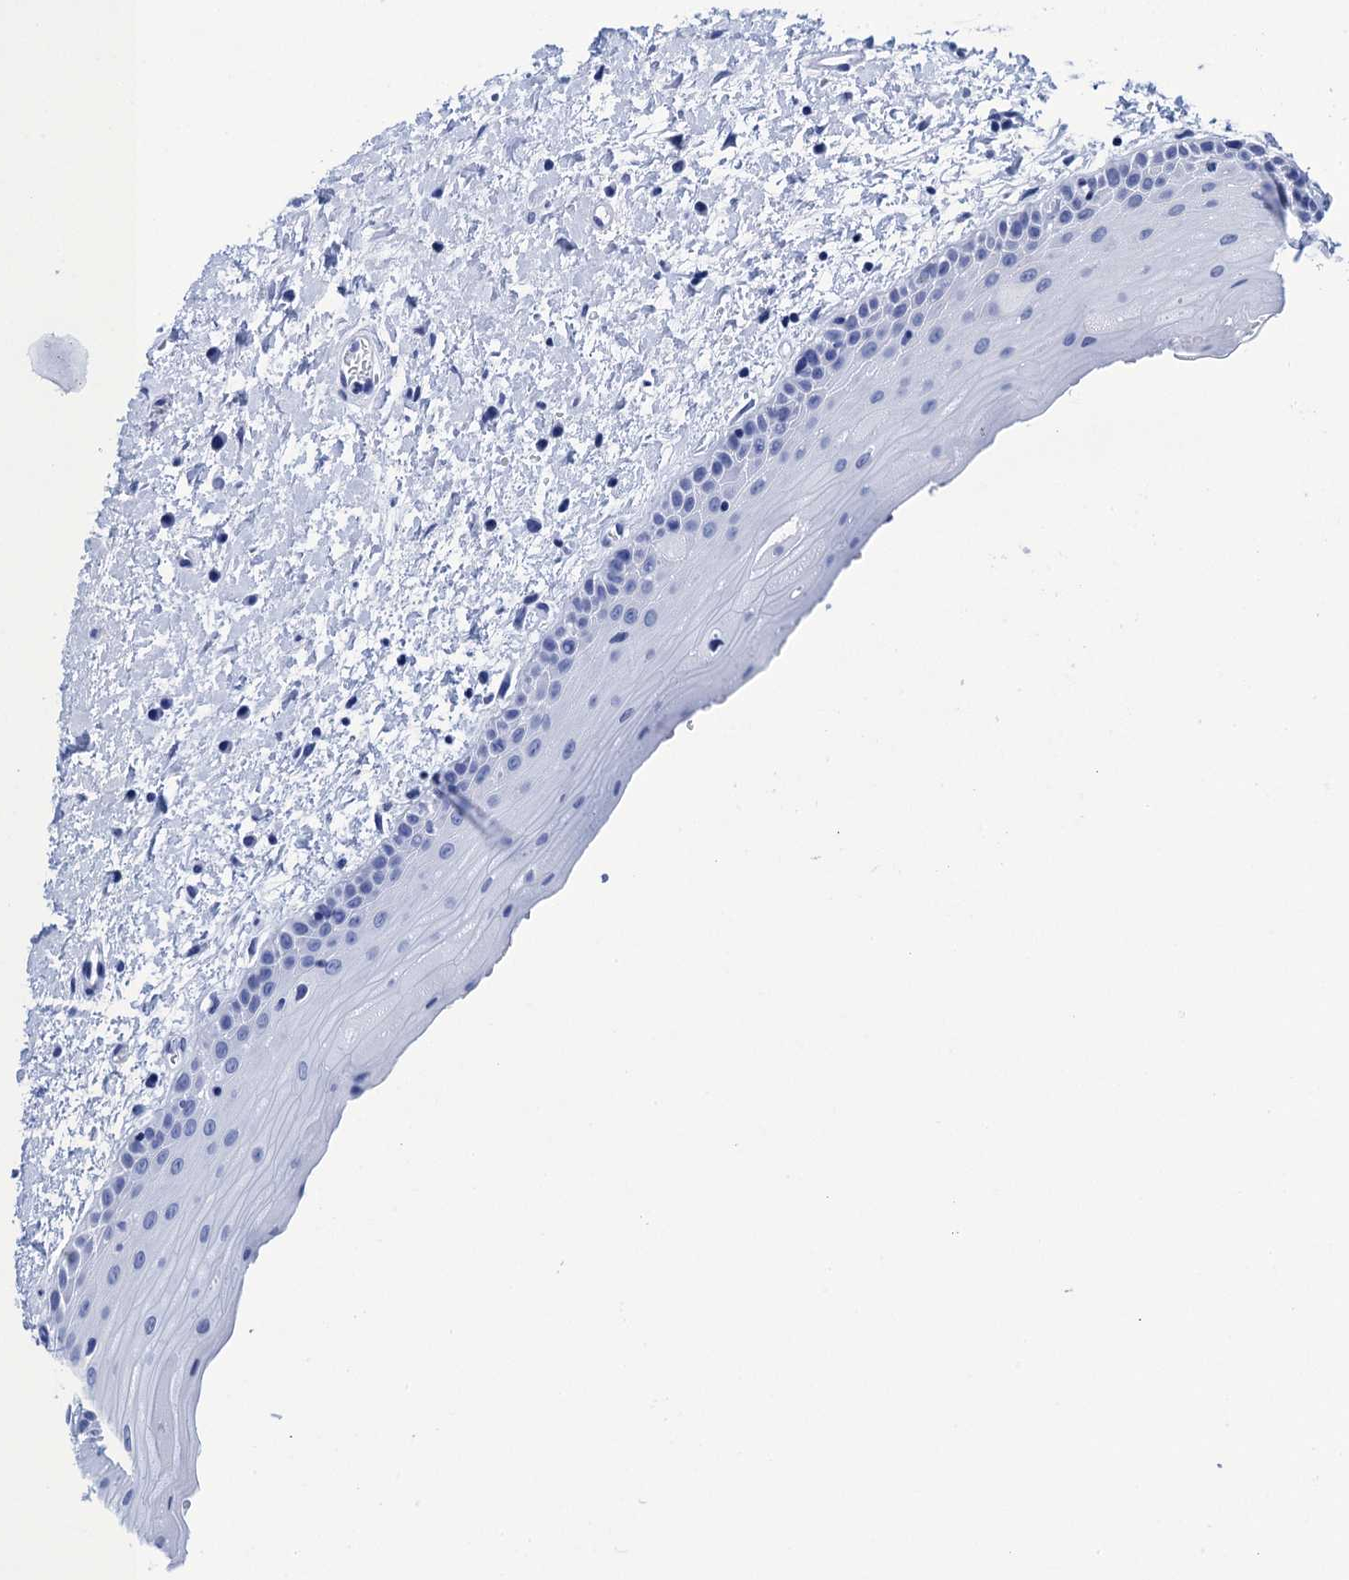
{"staining": {"intensity": "negative", "quantity": "none", "location": "none"}, "tissue": "oral mucosa", "cell_type": "Squamous epithelial cells", "image_type": "normal", "snomed": [{"axis": "morphology", "description": "Normal tissue, NOS"}, {"axis": "topography", "description": "Oral tissue"}], "caption": "Immunohistochemistry (IHC) photomicrograph of normal oral mucosa: oral mucosa stained with DAB demonstrates no significant protein expression in squamous epithelial cells.", "gene": "METTL25", "patient": {"sex": "female", "age": 76}}